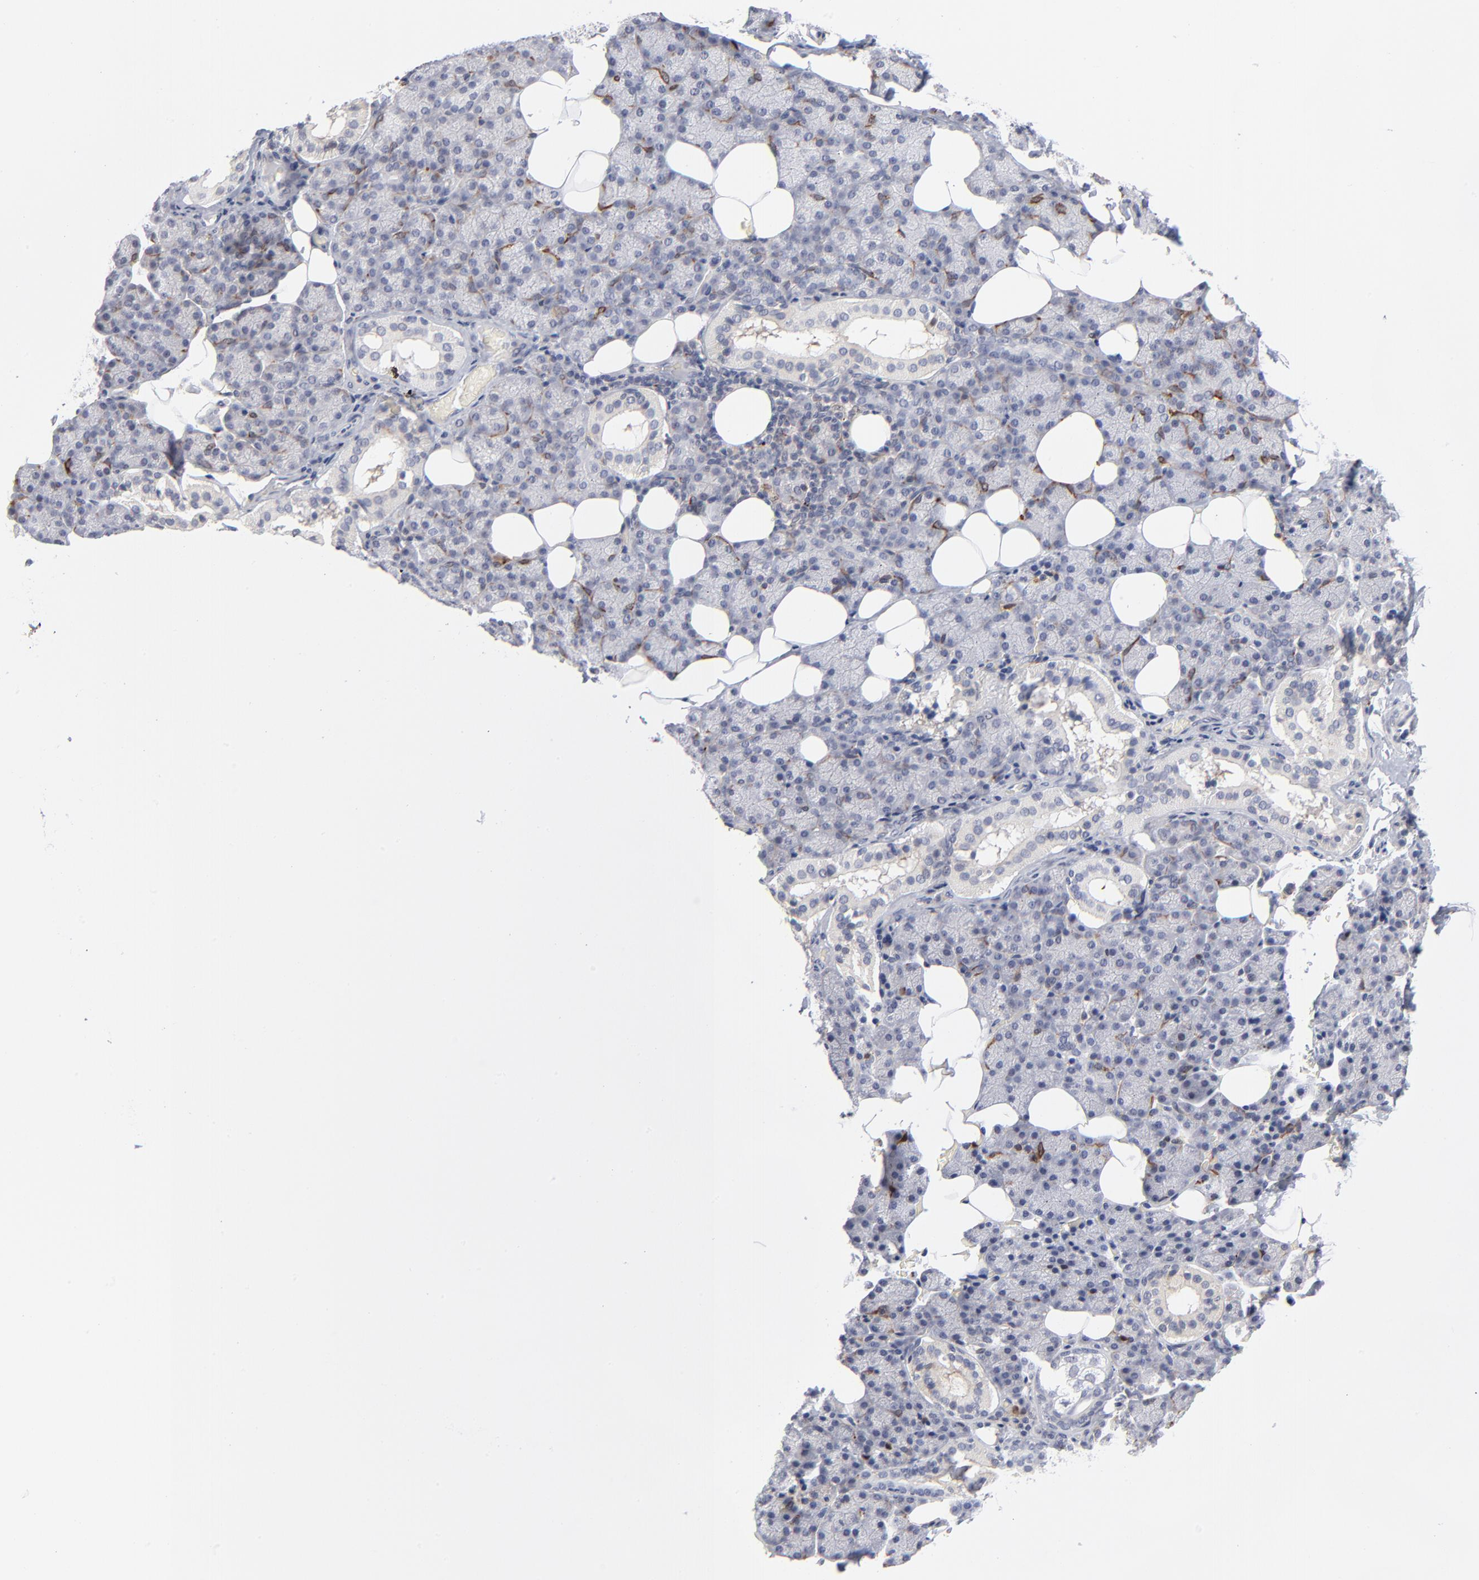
{"staining": {"intensity": "negative", "quantity": "none", "location": "none"}, "tissue": "salivary gland", "cell_type": "Glandular cells", "image_type": "normal", "snomed": [{"axis": "morphology", "description": "Normal tissue, NOS"}, {"axis": "topography", "description": "Lymph node"}, {"axis": "topography", "description": "Salivary gland"}], "caption": "Immunohistochemical staining of normal salivary gland displays no significant positivity in glandular cells. Brightfield microscopy of immunohistochemistry stained with DAB (3,3'-diaminobenzidine) (brown) and hematoxylin (blue), captured at high magnification.", "gene": "AURKA", "patient": {"sex": "male", "age": 8}}